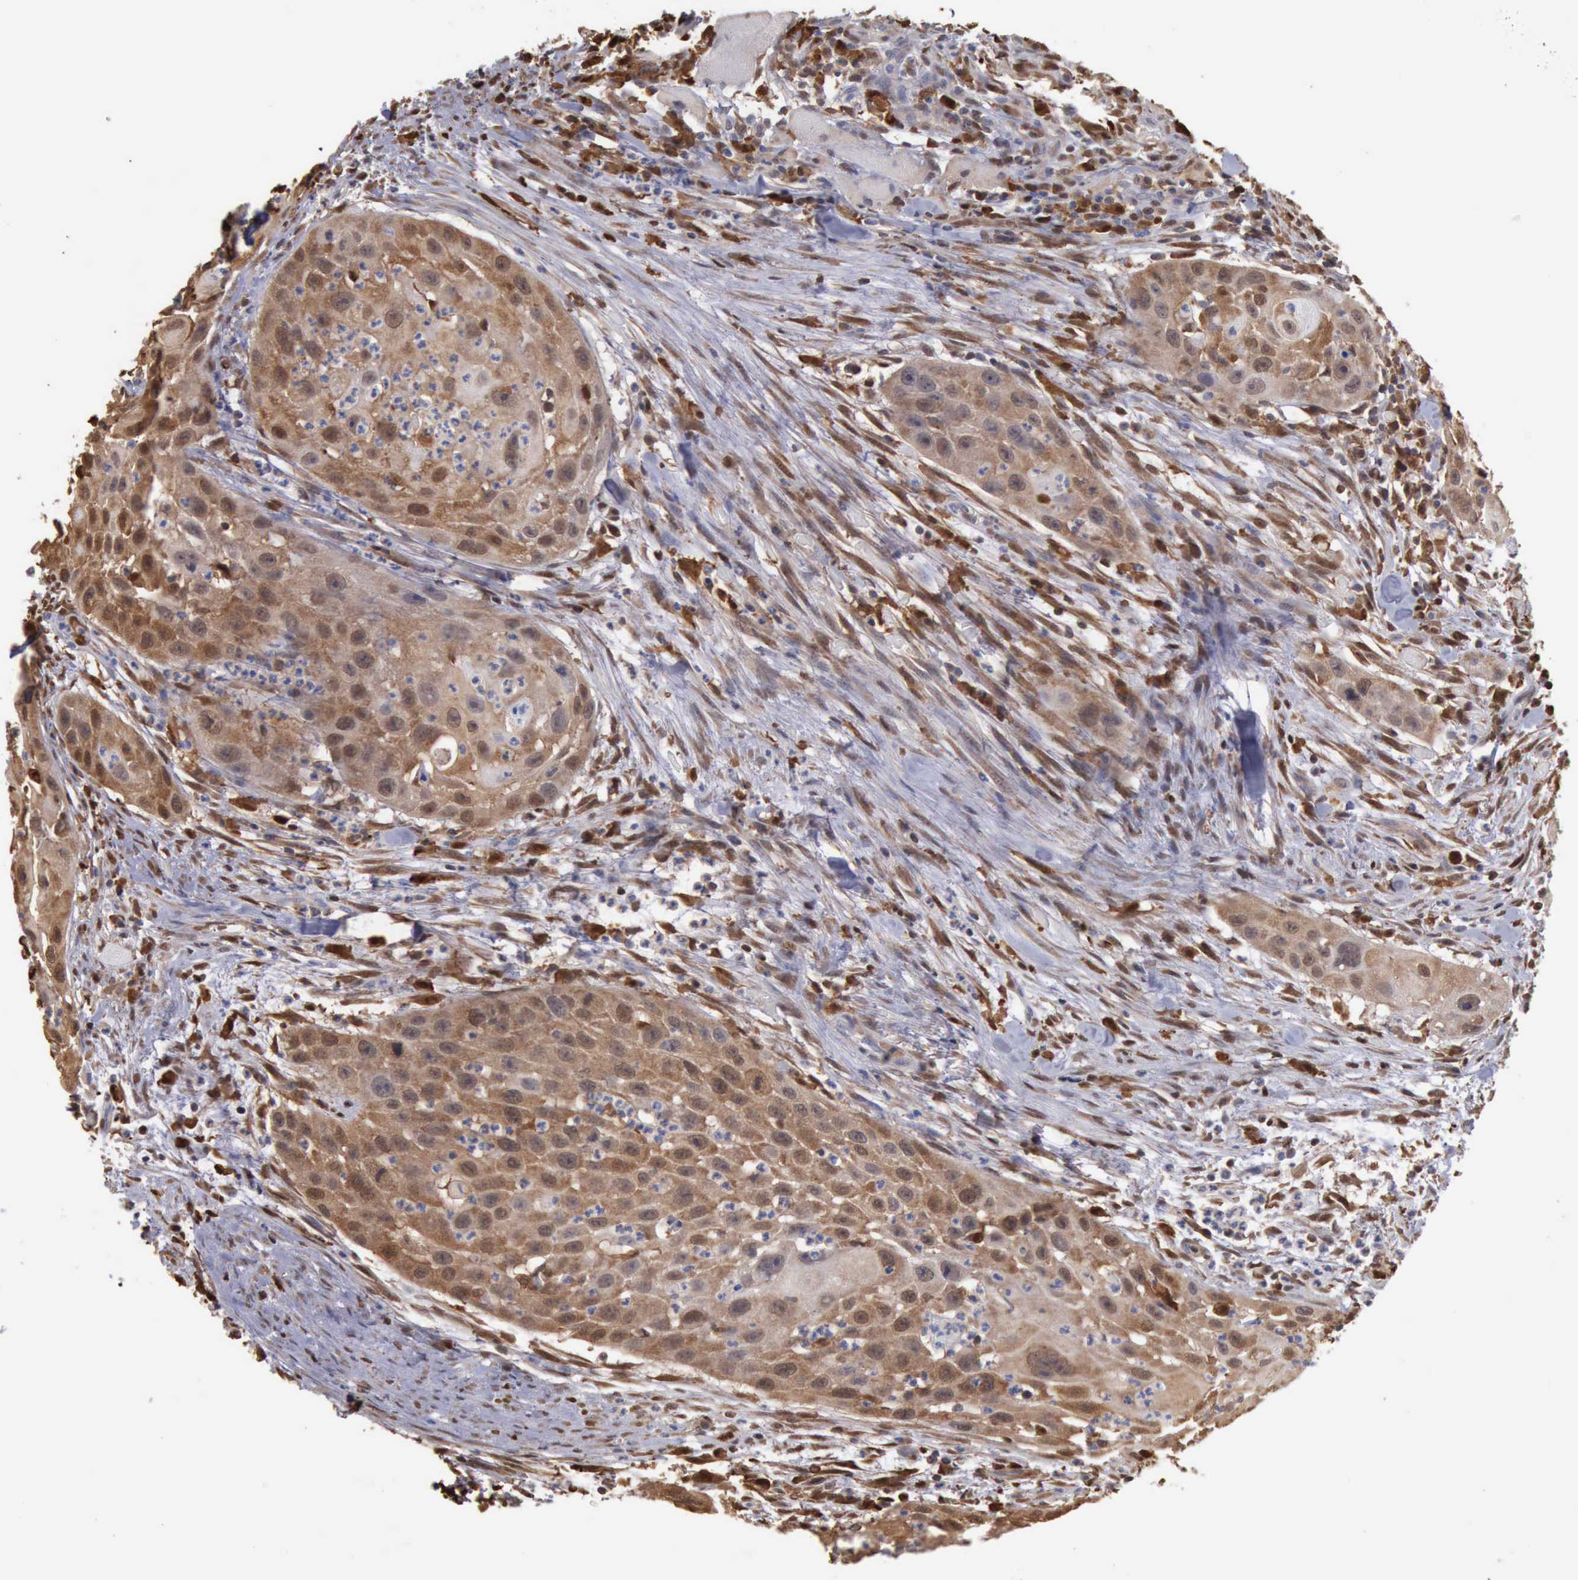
{"staining": {"intensity": "weak", "quantity": "25%-75%", "location": "cytoplasmic/membranous,nuclear"}, "tissue": "head and neck cancer", "cell_type": "Tumor cells", "image_type": "cancer", "snomed": [{"axis": "morphology", "description": "Squamous cell carcinoma, NOS"}, {"axis": "topography", "description": "Head-Neck"}], "caption": "Immunohistochemistry (IHC) of head and neck cancer demonstrates low levels of weak cytoplasmic/membranous and nuclear staining in approximately 25%-75% of tumor cells.", "gene": "STAT1", "patient": {"sex": "male", "age": 64}}